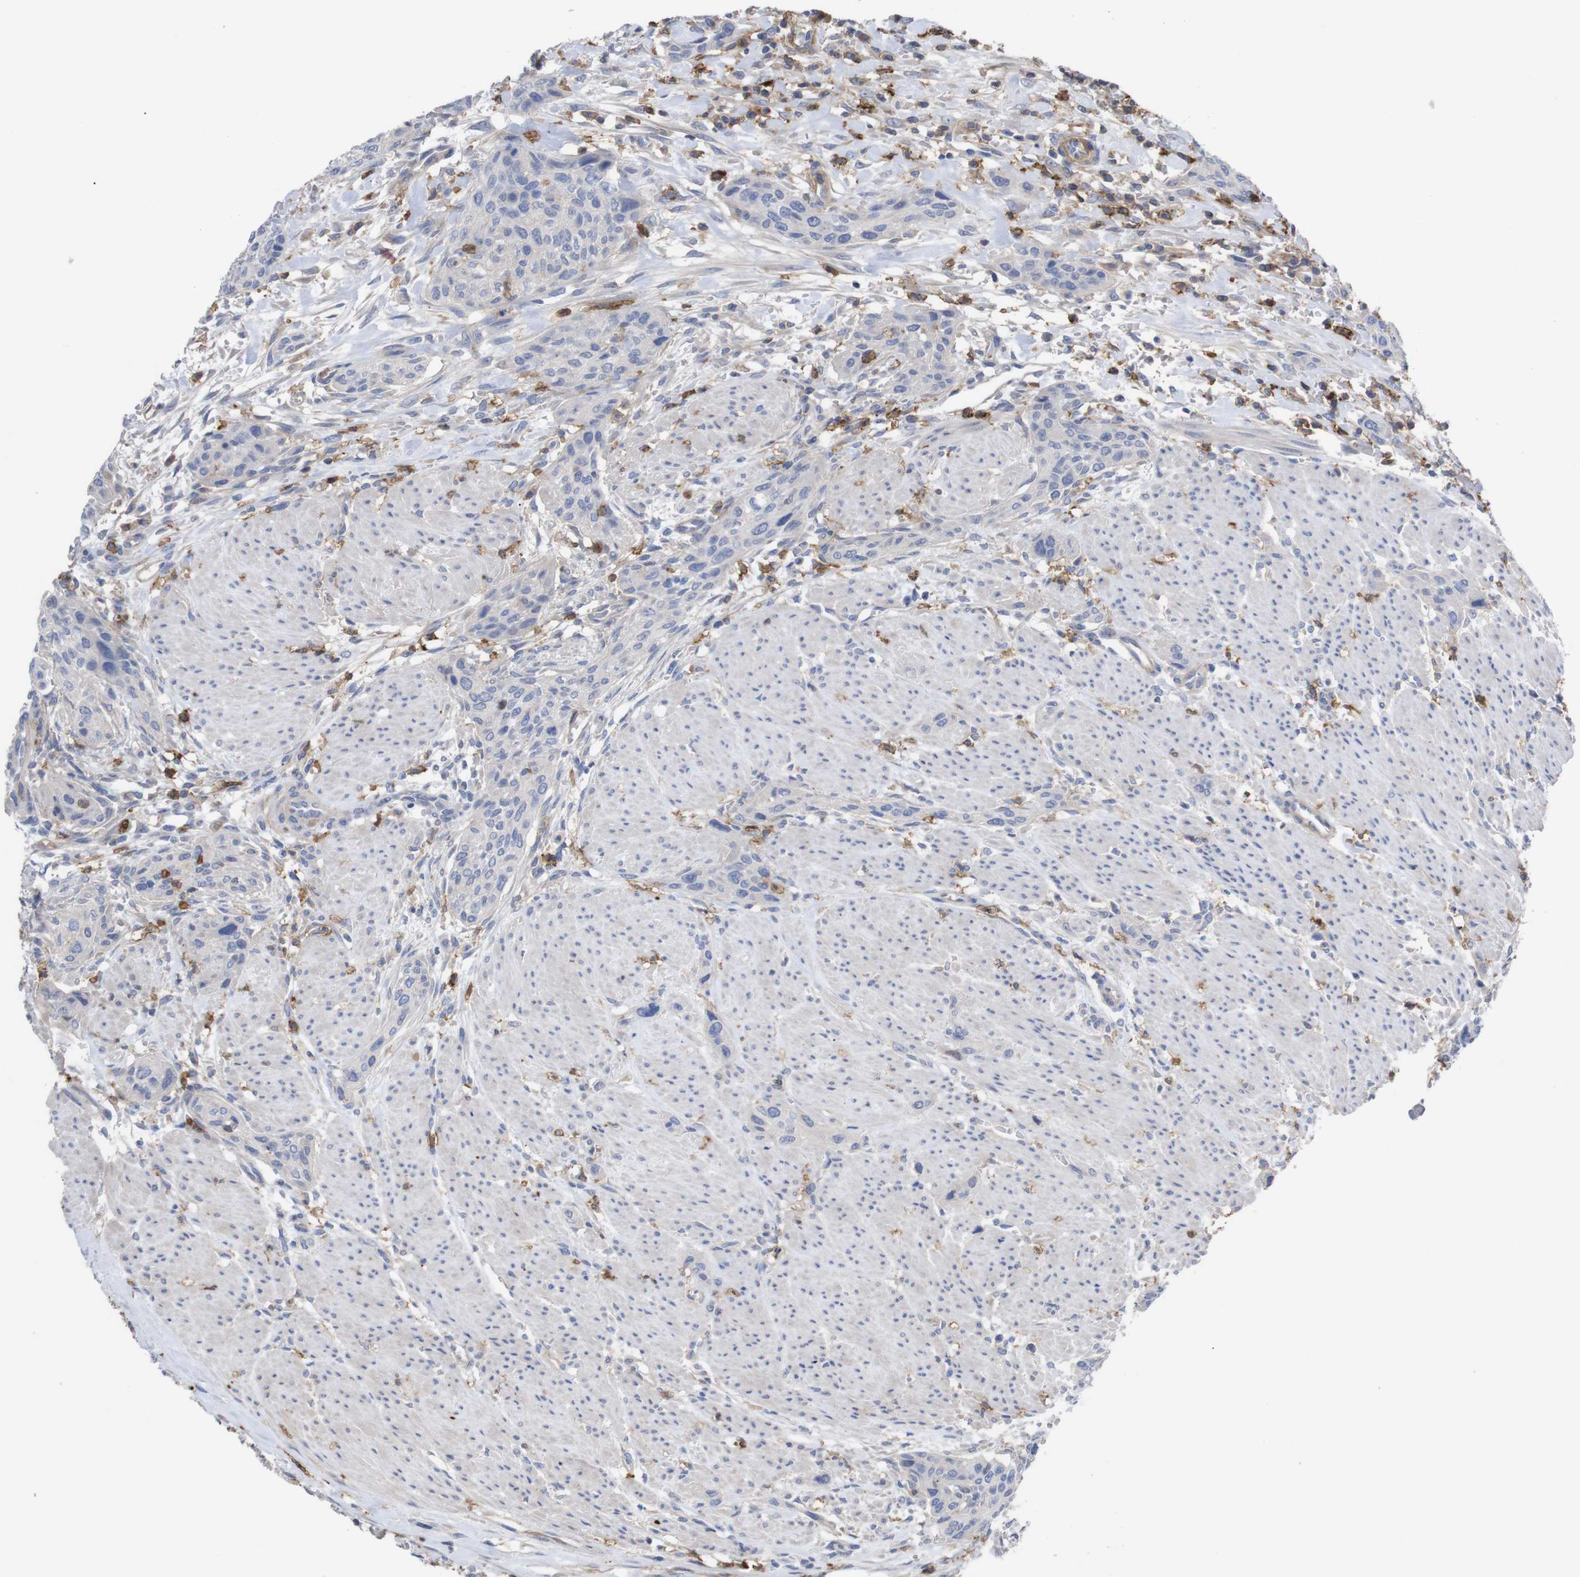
{"staining": {"intensity": "negative", "quantity": "none", "location": "none"}, "tissue": "urothelial cancer", "cell_type": "Tumor cells", "image_type": "cancer", "snomed": [{"axis": "morphology", "description": "Urothelial carcinoma, High grade"}, {"axis": "topography", "description": "Urinary bladder"}], "caption": "An immunohistochemistry (IHC) image of high-grade urothelial carcinoma is shown. There is no staining in tumor cells of high-grade urothelial carcinoma.", "gene": "C5AR1", "patient": {"sex": "male", "age": 35}}